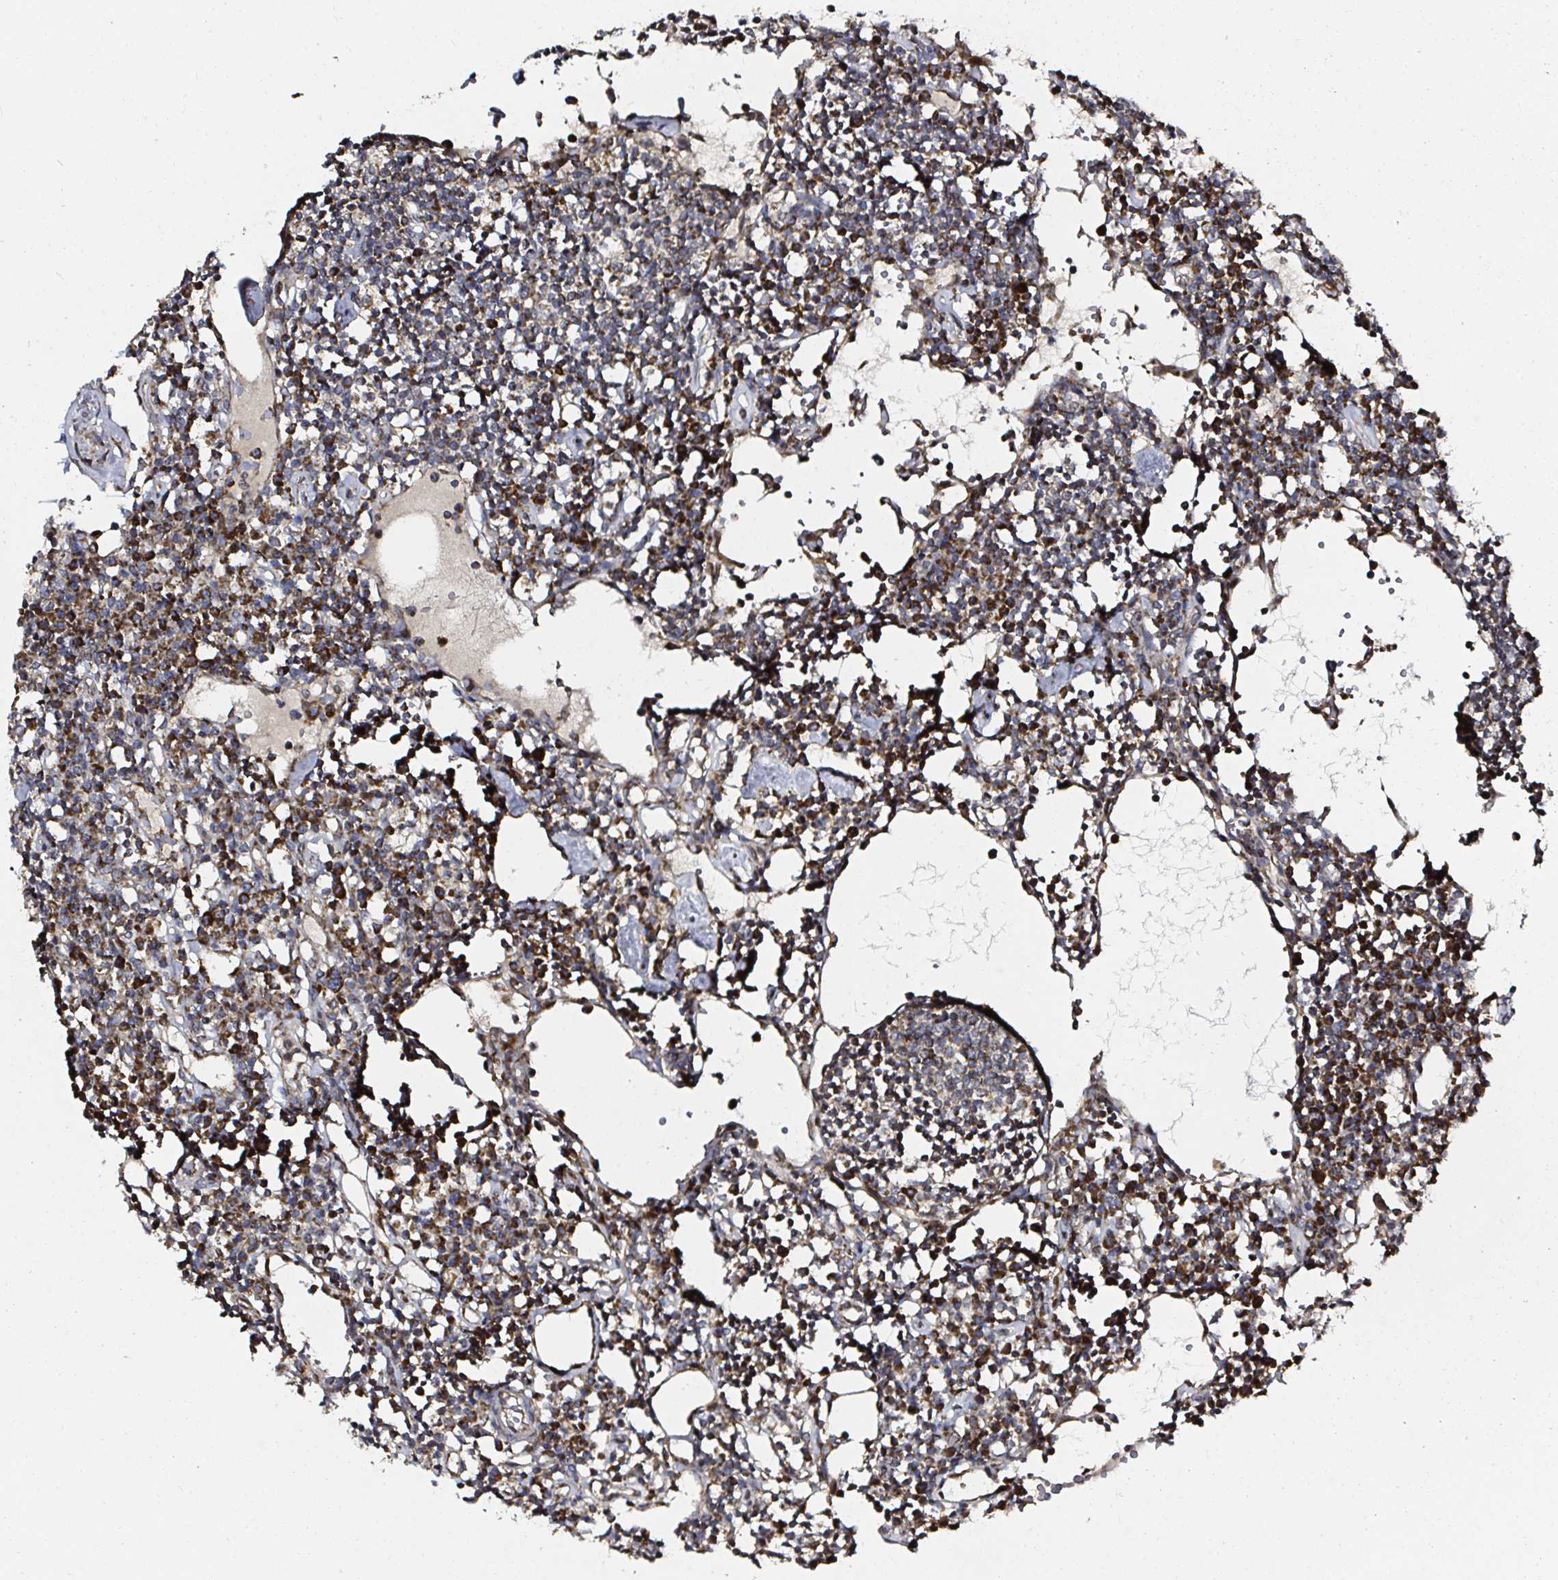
{"staining": {"intensity": "strong", "quantity": ">75%", "location": "cytoplasmic/membranous"}, "tissue": "lymph node", "cell_type": "Germinal center cells", "image_type": "normal", "snomed": [{"axis": "morphology", "description": "Normal tissue, NOS"}, {"axis": "topography", "description": "Lymph node"}], "caption": "Protein analysis of unremarkable lymph node reveals strong cytoplasmic/membranous expression in about >75% of germinal center cells. The staining was performed using DAB (3,3'-diaminobenzidine) to visualize the protein expression in brown, while the nuclei were stained in blue with hematoxylin (Magnification: 20x).", "gene": "ATAD3A", "patient": {"sex": "female", "age": 78}}